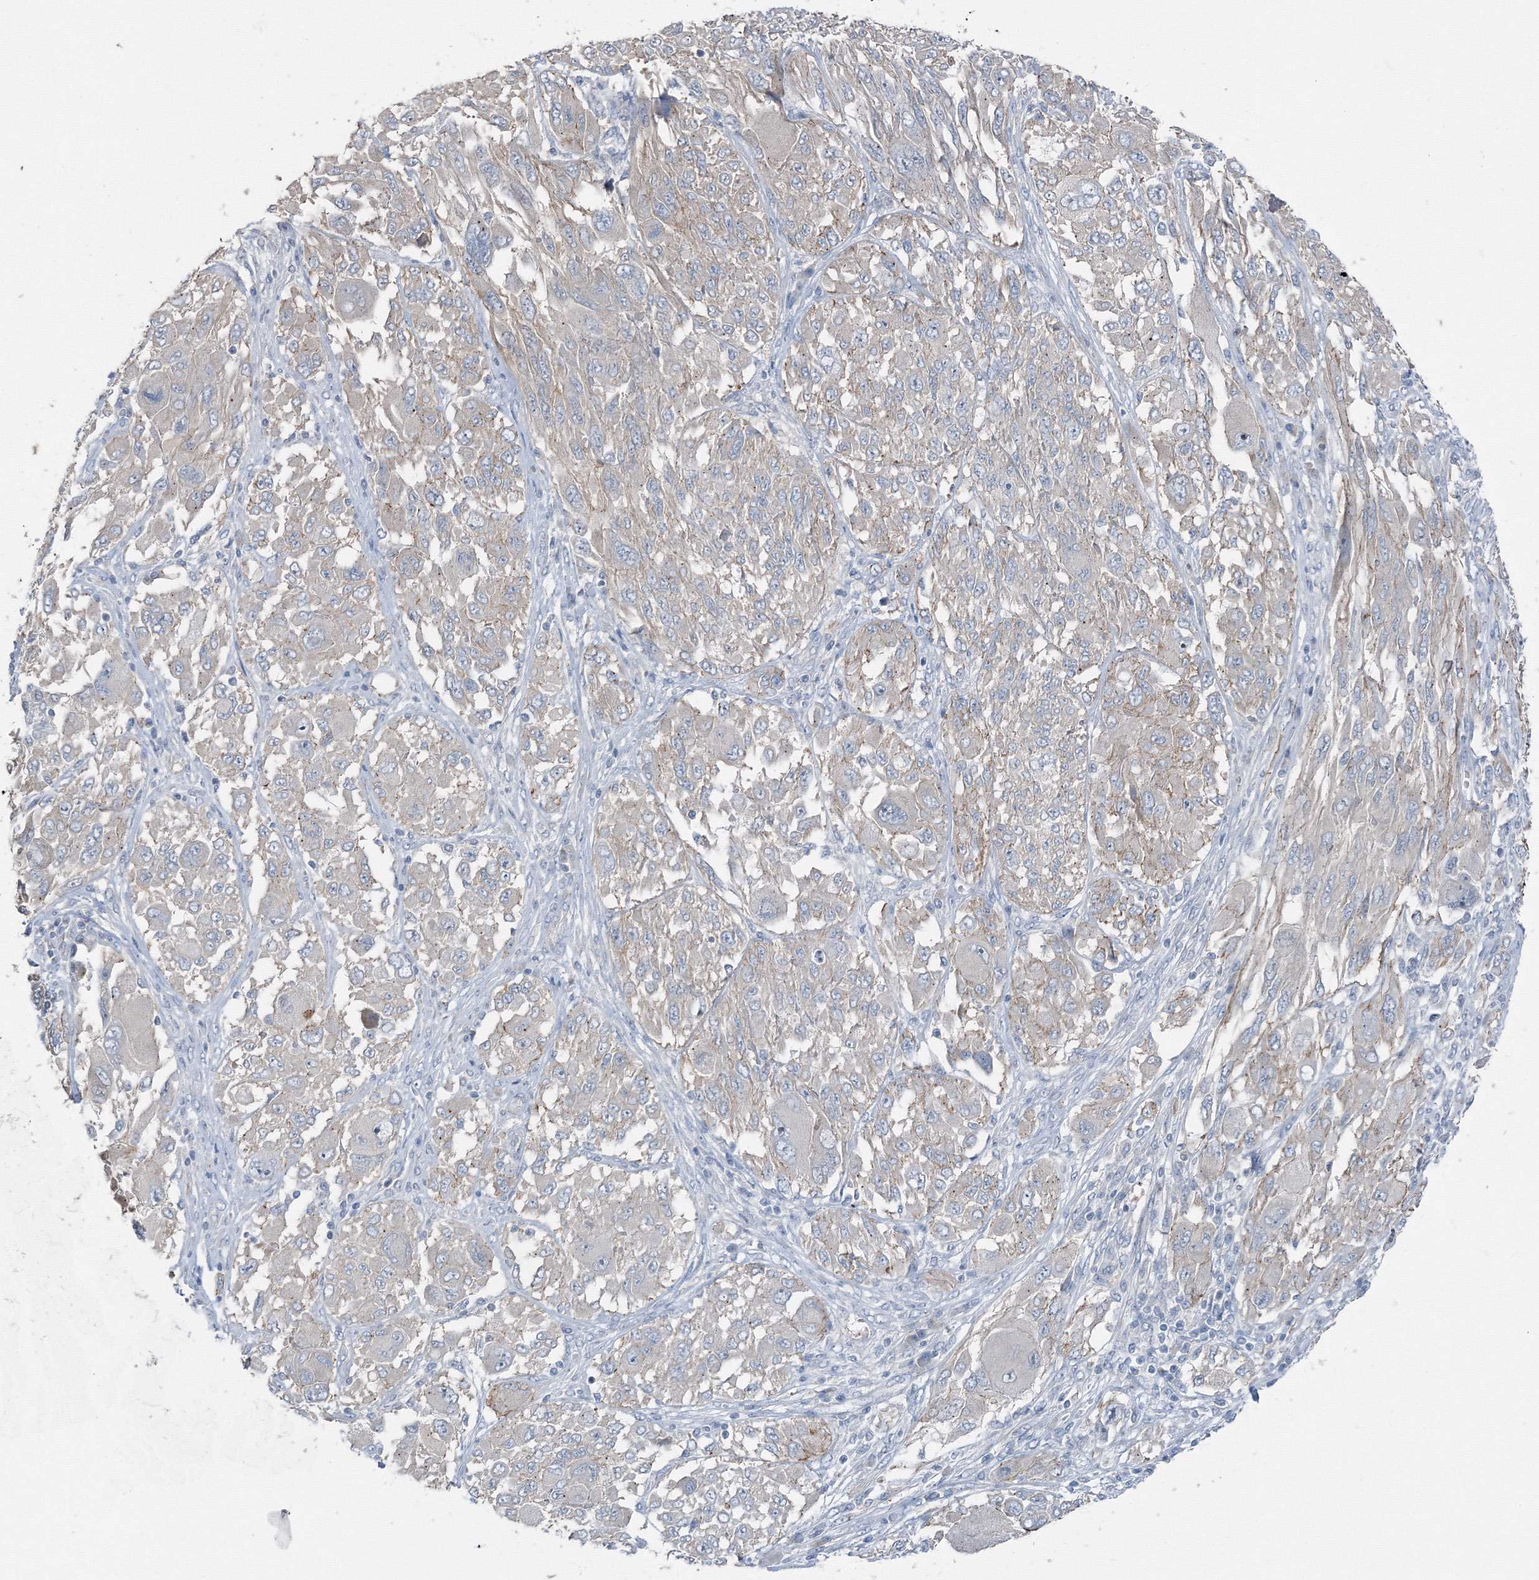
{"staining": {"intensity": "negative", "quantity": "none", "location": "none"}, "tissue": "melanoma", "cell_type": "Tumor cells", "image_type": "cancer", "snomed": [{"axis": "morphology", "description": "Malignant melanoma, NOS"}, {"axis": "topography", "description": "Skin"}], "caption": "DAB (3,3'-diaminobenzidine) immunohistochemical staining of human melanoma displays no significant positivity in tumor cells. The staining is performed using DAB (3,3'-diaminobenzidine) brown chromogen with nuclei counter-stained in using hematoxylin.", "gene": "AASDH", "patient": {"sex": "female", "age": 91}}